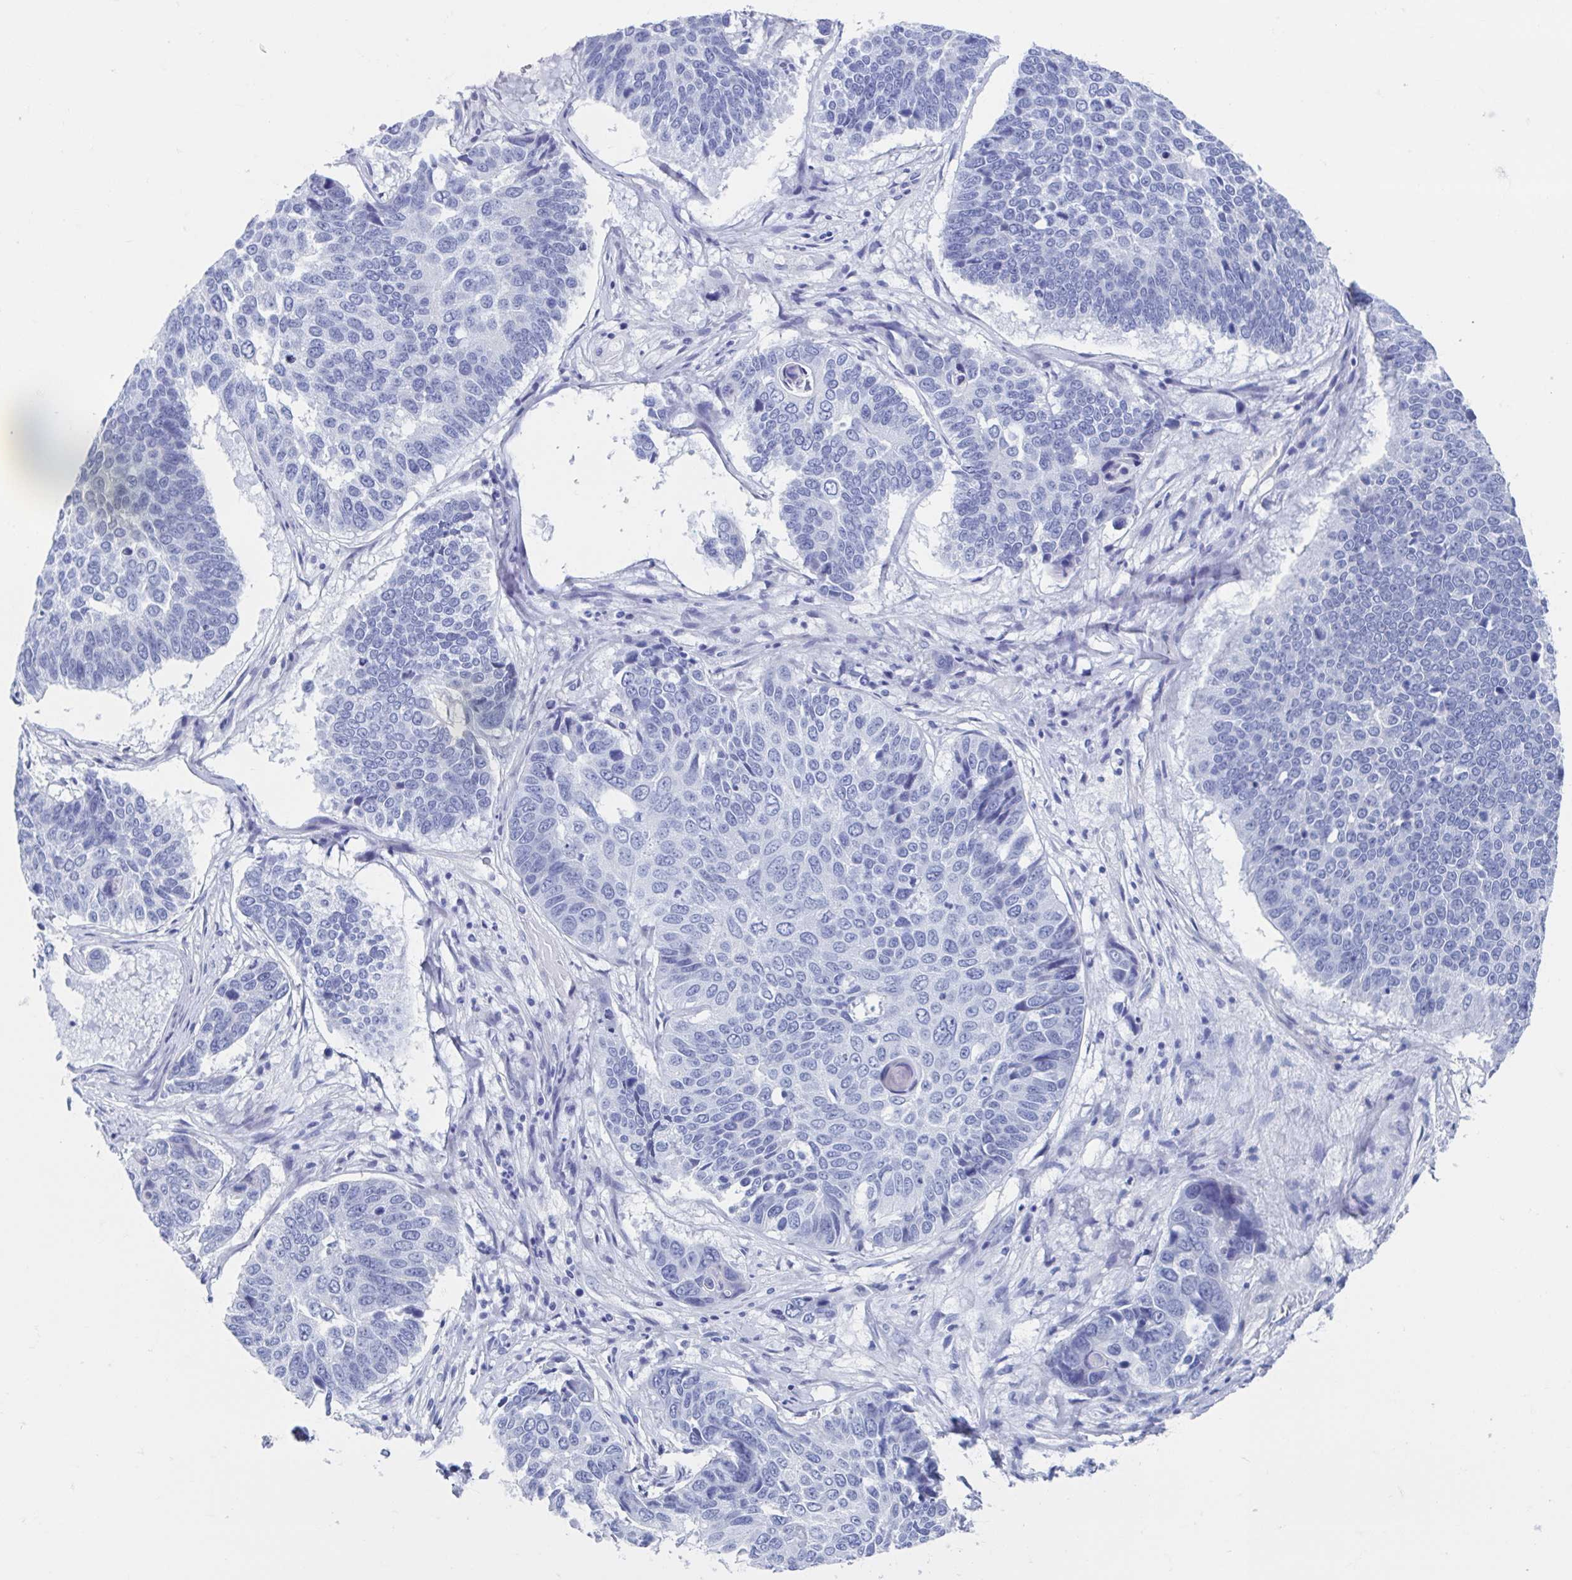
{"staining": {"intensity": "negative", "quantity": "none", "location": "none"}, "tissue": "lung cancer", "cell_type": "Tumor cells", "image_type": "cancer", "snomed": [{"axis": "morphology", "description": "Squamous cell carcinoma, NOS"}, {"axis": "topography", "description": "Lung"}], "caption": "Lung cancer was stained to show a protein in brown. There is no significant positivity in tumor cells.", "gene": "SHCBP1L", "patient": {"sex": "male", "age": 73}}